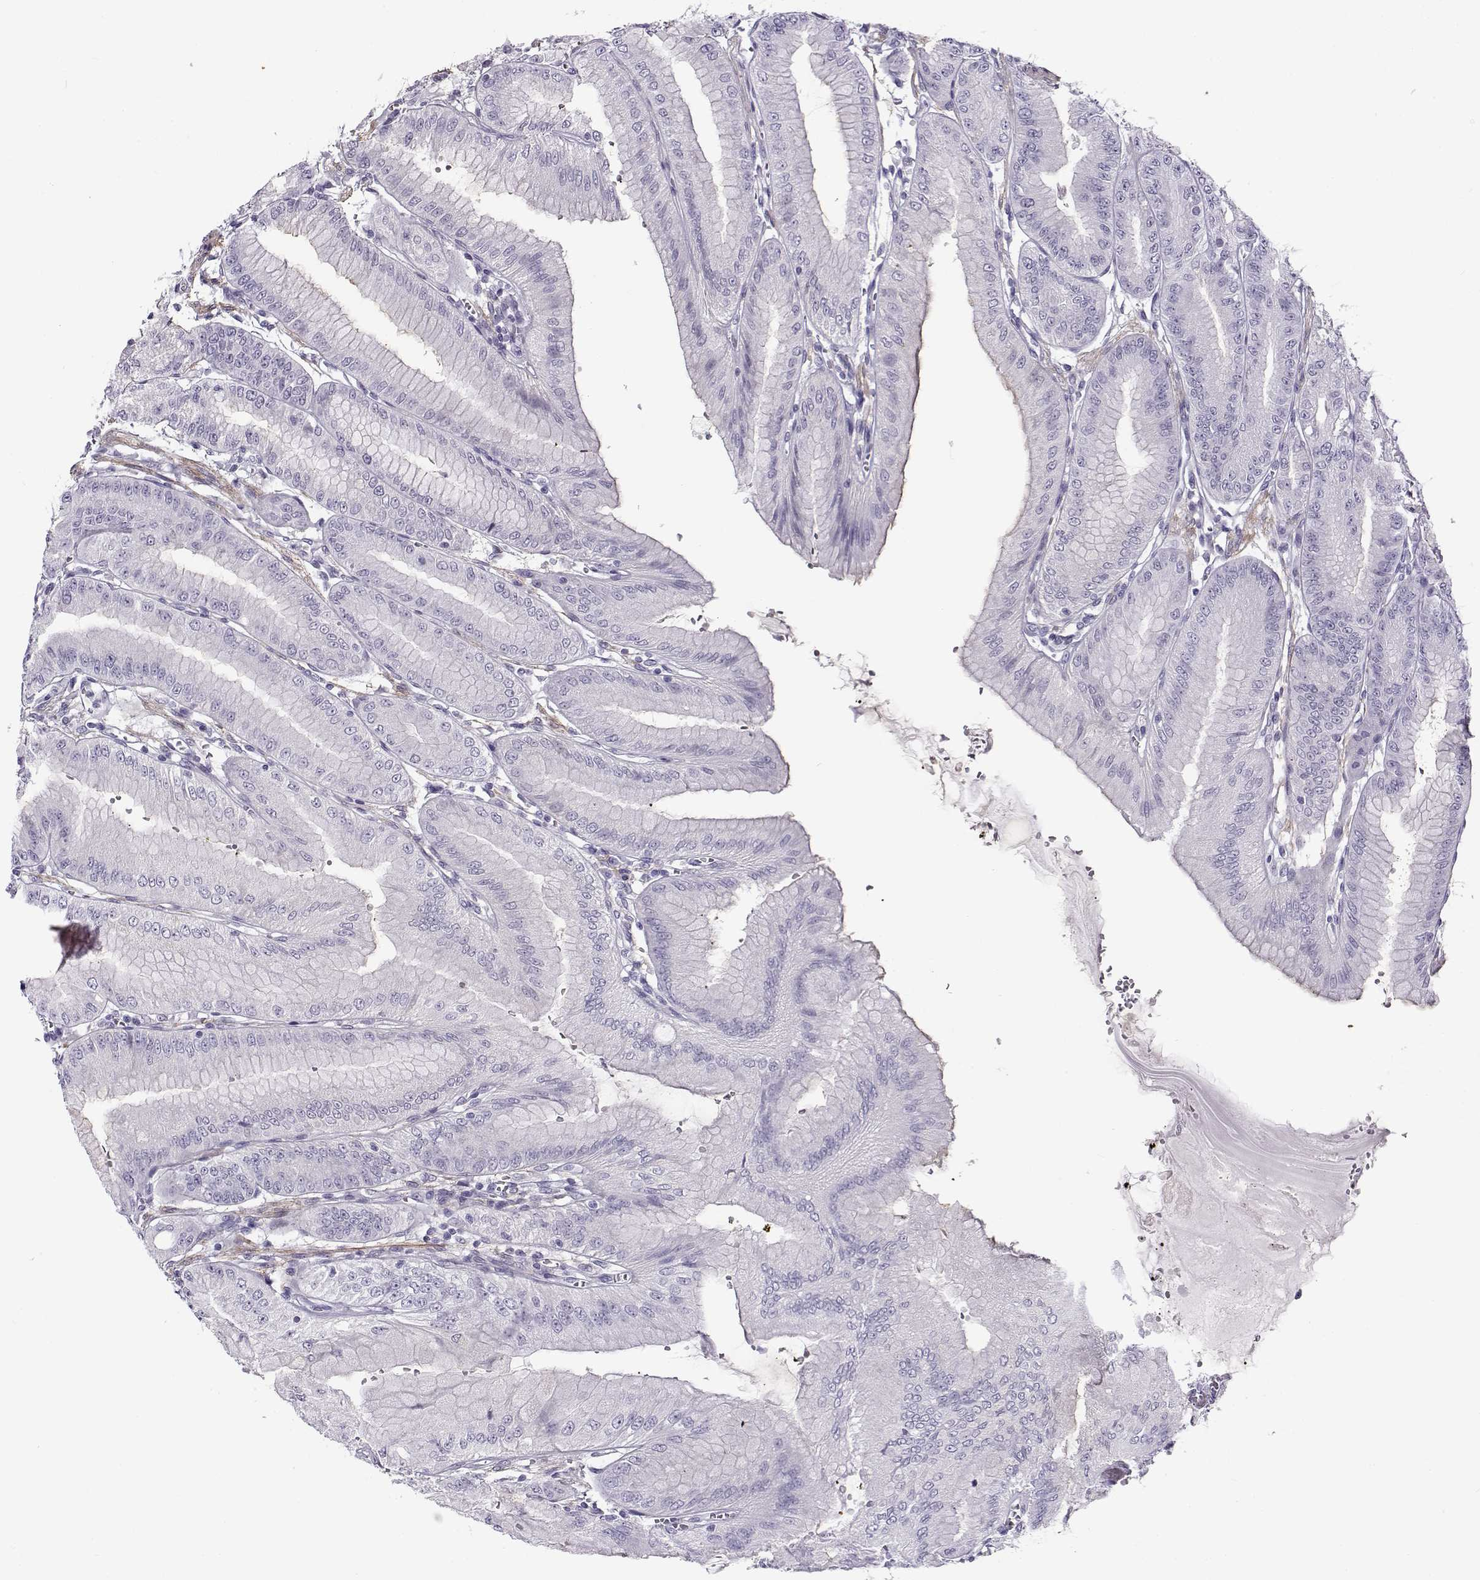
{"staining": {"intensity": "negative", "quantity": "none", "location": "none"}, "tissue": "stomach", "cell_type": "Glandular cells", "image_type": "normal", "snomed": [{"axis": "morphology", "description": "Normal tissue, NOS"}, {"axis": "topography", "description": "Stomach, lower"}], "caption": "This is a image of immunohistochemistry staining of benign stomach, which shows no expression in glandular cells. (Stains: DAB (3,3'-diaminobenzidine) immunohistochemistry (IHC) with hematoxylin counter stain, Microscopy: brightfield microscopy at high magnification).", "gene": "GTSF1L", "patient": {"sex": "male", "age": 71}}